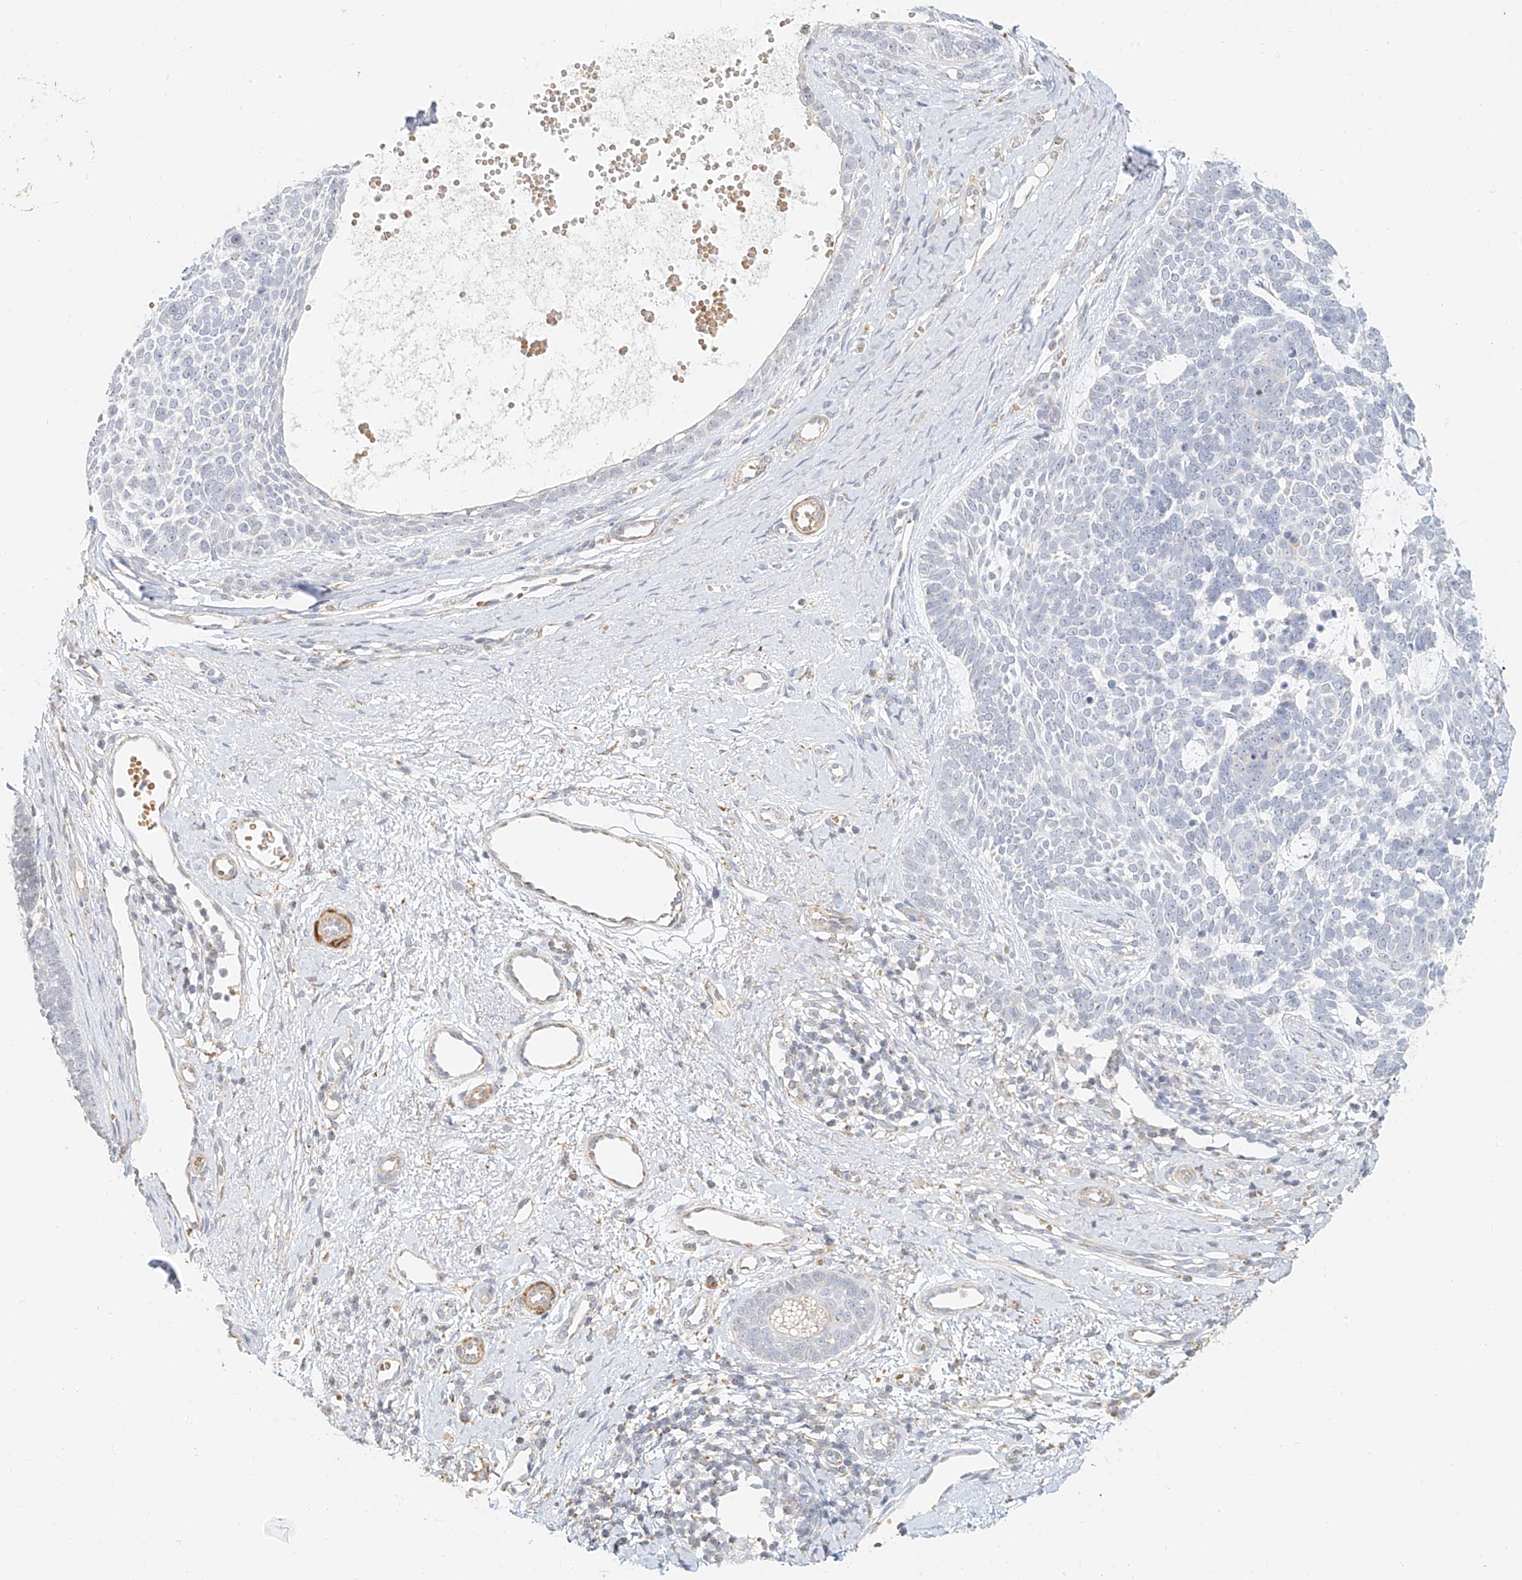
{"staining": {"intensity": "negative", "quantity": "none", "location": "none"}, "tissue": "skin cancer", "cell_type": "Tumor cells", "image_type": "cancer", "snomed": [{"axis": "morphology", "description": "Basal cell carcinoma"}, {"axis": "topography", "description": "Skin"}], "caption": "Tumor cells are negative for brown protein staining in skin cancer (basal cell carcinoma).", "gene": "CXorf58", "patient": {"sex": "female", "age": 81}}